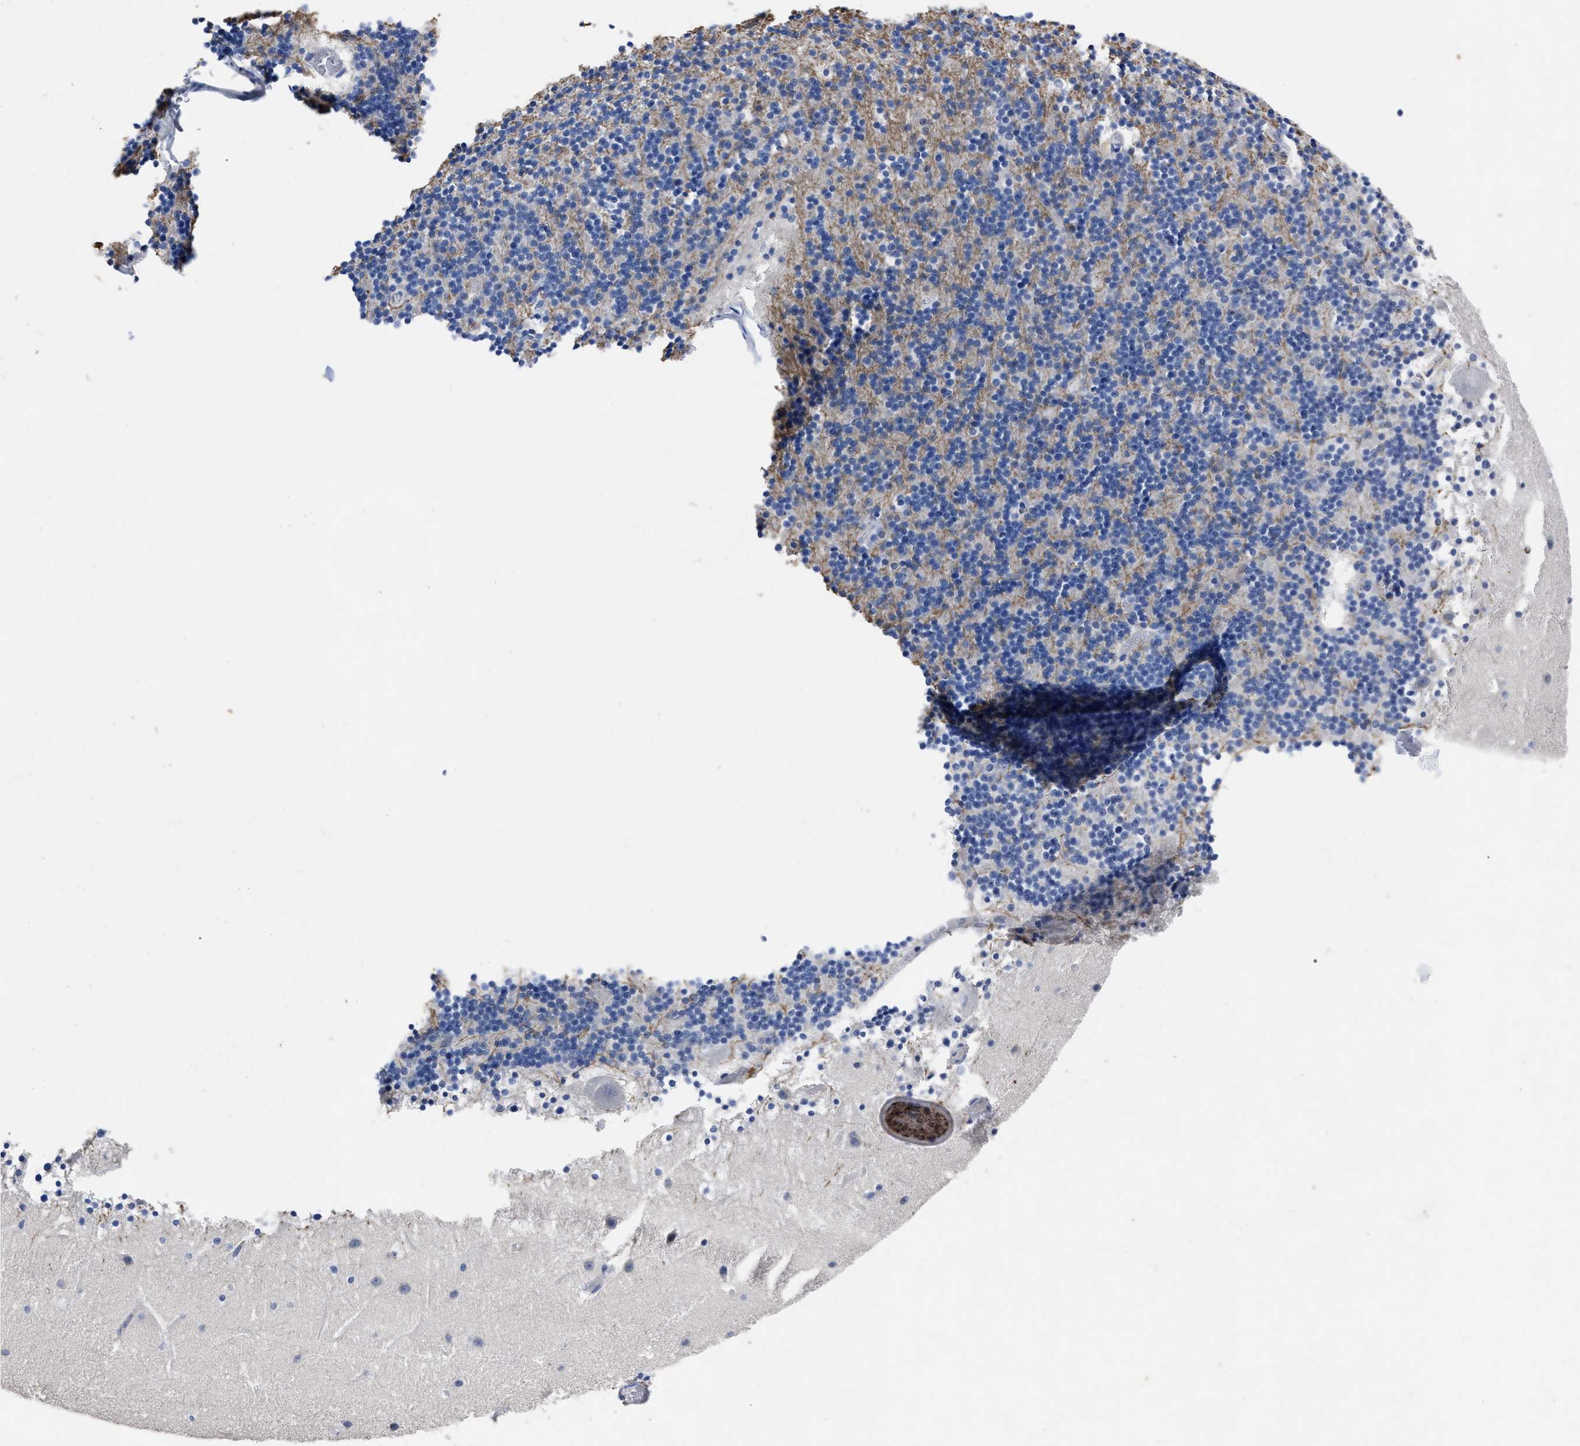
{"staining": {"intensity": "negative", "quantity": "none", "location": "none"}, "tissue": "cerebellum", "cell_type": "Cells in granular layer", "image_type": "normal", "snomed": [{"axis": "morphology", "description": "Normal tissue, NOS"}, {"axis": "topography", "description": "Cerebellum"}], "caption": "High magnification brightfield microscopy of unremarkable cerebellum stained with DAB (brown) and counterstained with hematoxylin (blue): cells in granular layer show no significant positivity. The staining is performed using DAB (3,3'-diaminobenzidine) brown chromogen with nuclei counter-stained in using hematoxylin.", "gene": "OR10G3", "patient": {"sex": "male", "age": 45}}